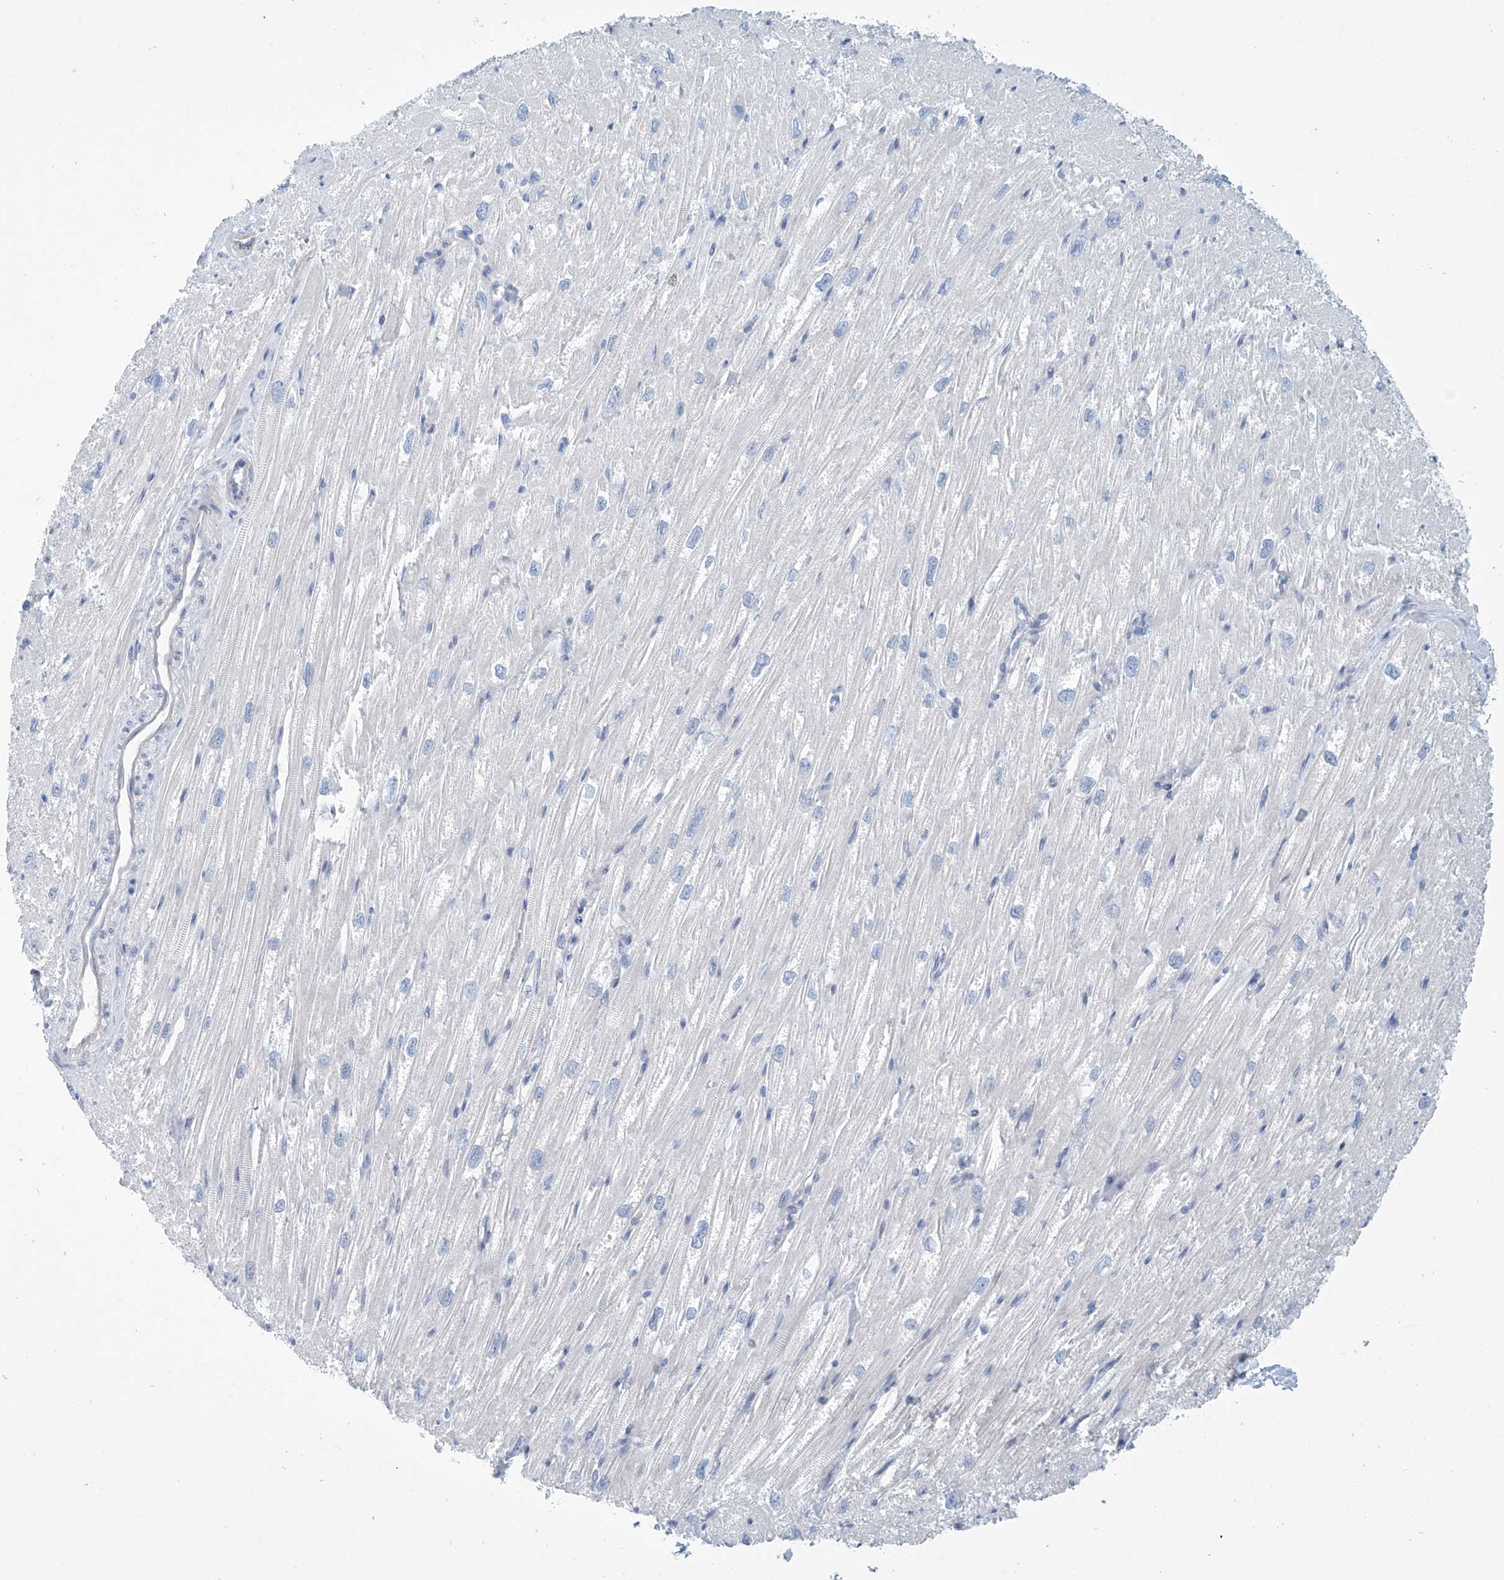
{"staining": {"intensity": "negative", "quantity": "none", "location": "none"}, "tissue": "heart muscle", "cell_type": "Cardiomyocytes", "image_type": "normal", "snomed": [{"axis": "morphology", "description": "Normal tissue, NOS"}, {"axis": "topography", "description": "Heart"}], "caption": "Protein analysis of benign heart muscle shows no significant positivity in cardiomyocytes.", "gene": "SLC35A5", "patient": {"sex": "male", "age": 50}}